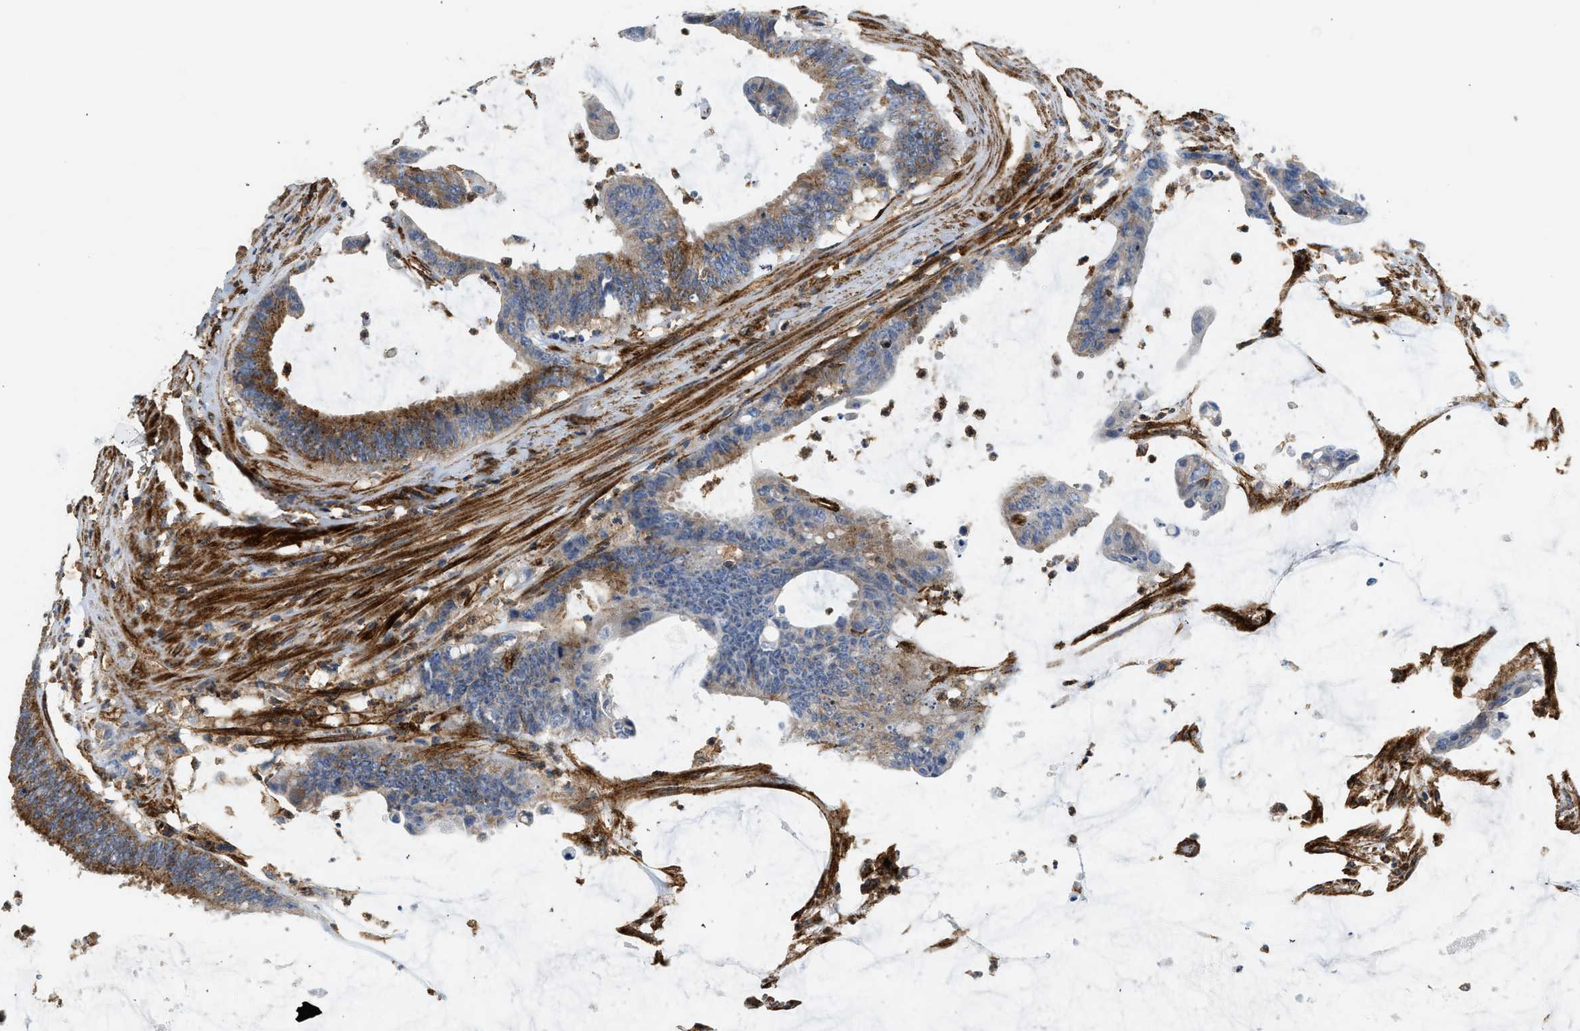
{"staining": {"intensity": "moderate", "quantity": "25%-75%", "location": "cytoplasmic/membranous"}, "tissue": "colorectal cancer", "cell_type": "Tumor cells", "image_type": "cancer", "snomed": [{"axis": "morphology", "description": "Adenocarcinoma, NOS"}, {"axis": "topography", "description": "Rectum"}], "caption": "This micrograph displays immunohistochemistry staining of colorectal cancer (adenocarcinoma), with medium moderate cytoplasmic/membranous expression in approximately 25%-75% of tumor cells.", "gene": "HIP1", "patient": {"sex": "female", "age": 66}}